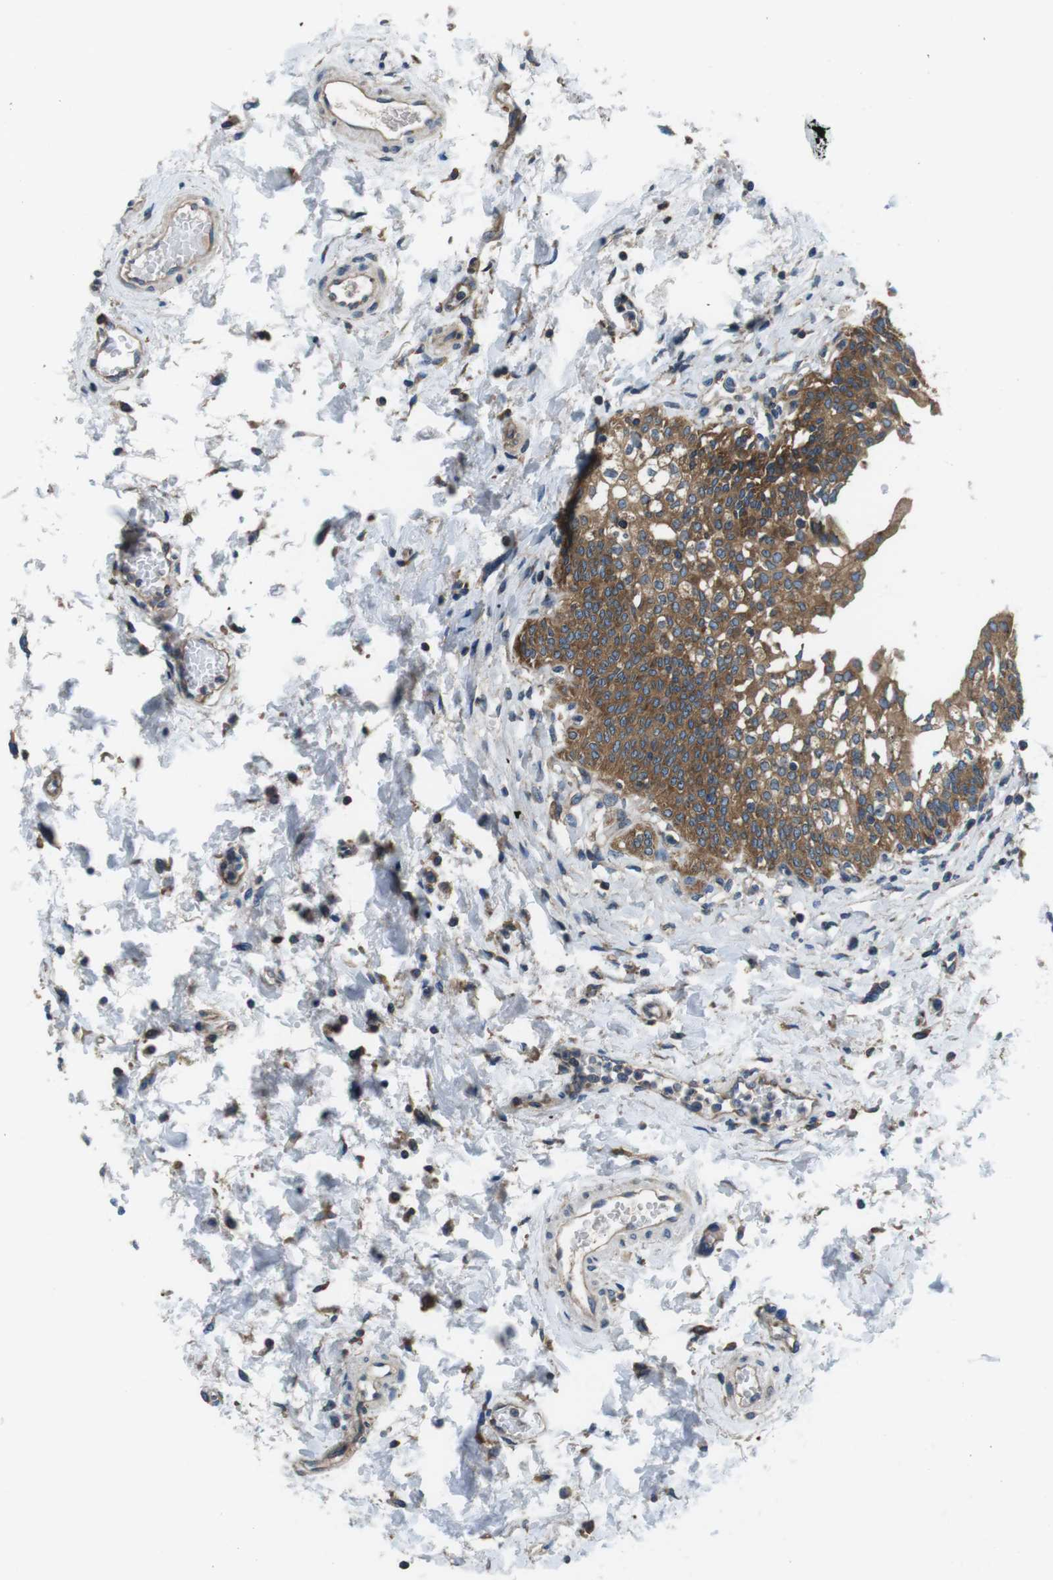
{"staining": {"intensity": "strong", "quantity": ">75%", "location": "cytoplasmic/membranous"}, "tissue": "urinary bladder", "cell_type": "Urothelial cells", "image_type": "normal", "snomed": [{"axis": "morphology", "description": "Normal tissue, NOS"}, {"axis": "topography", "description": "Urinary bladder"}], "caption": "Unremarkable urinary bladder shows strong cytoplasmic/membranous expression in about >75% of urothelial cells, visualized by immunohistochemistry.", "gene": "DENND4C", "patient": {"sex": "male", "age": 55}}